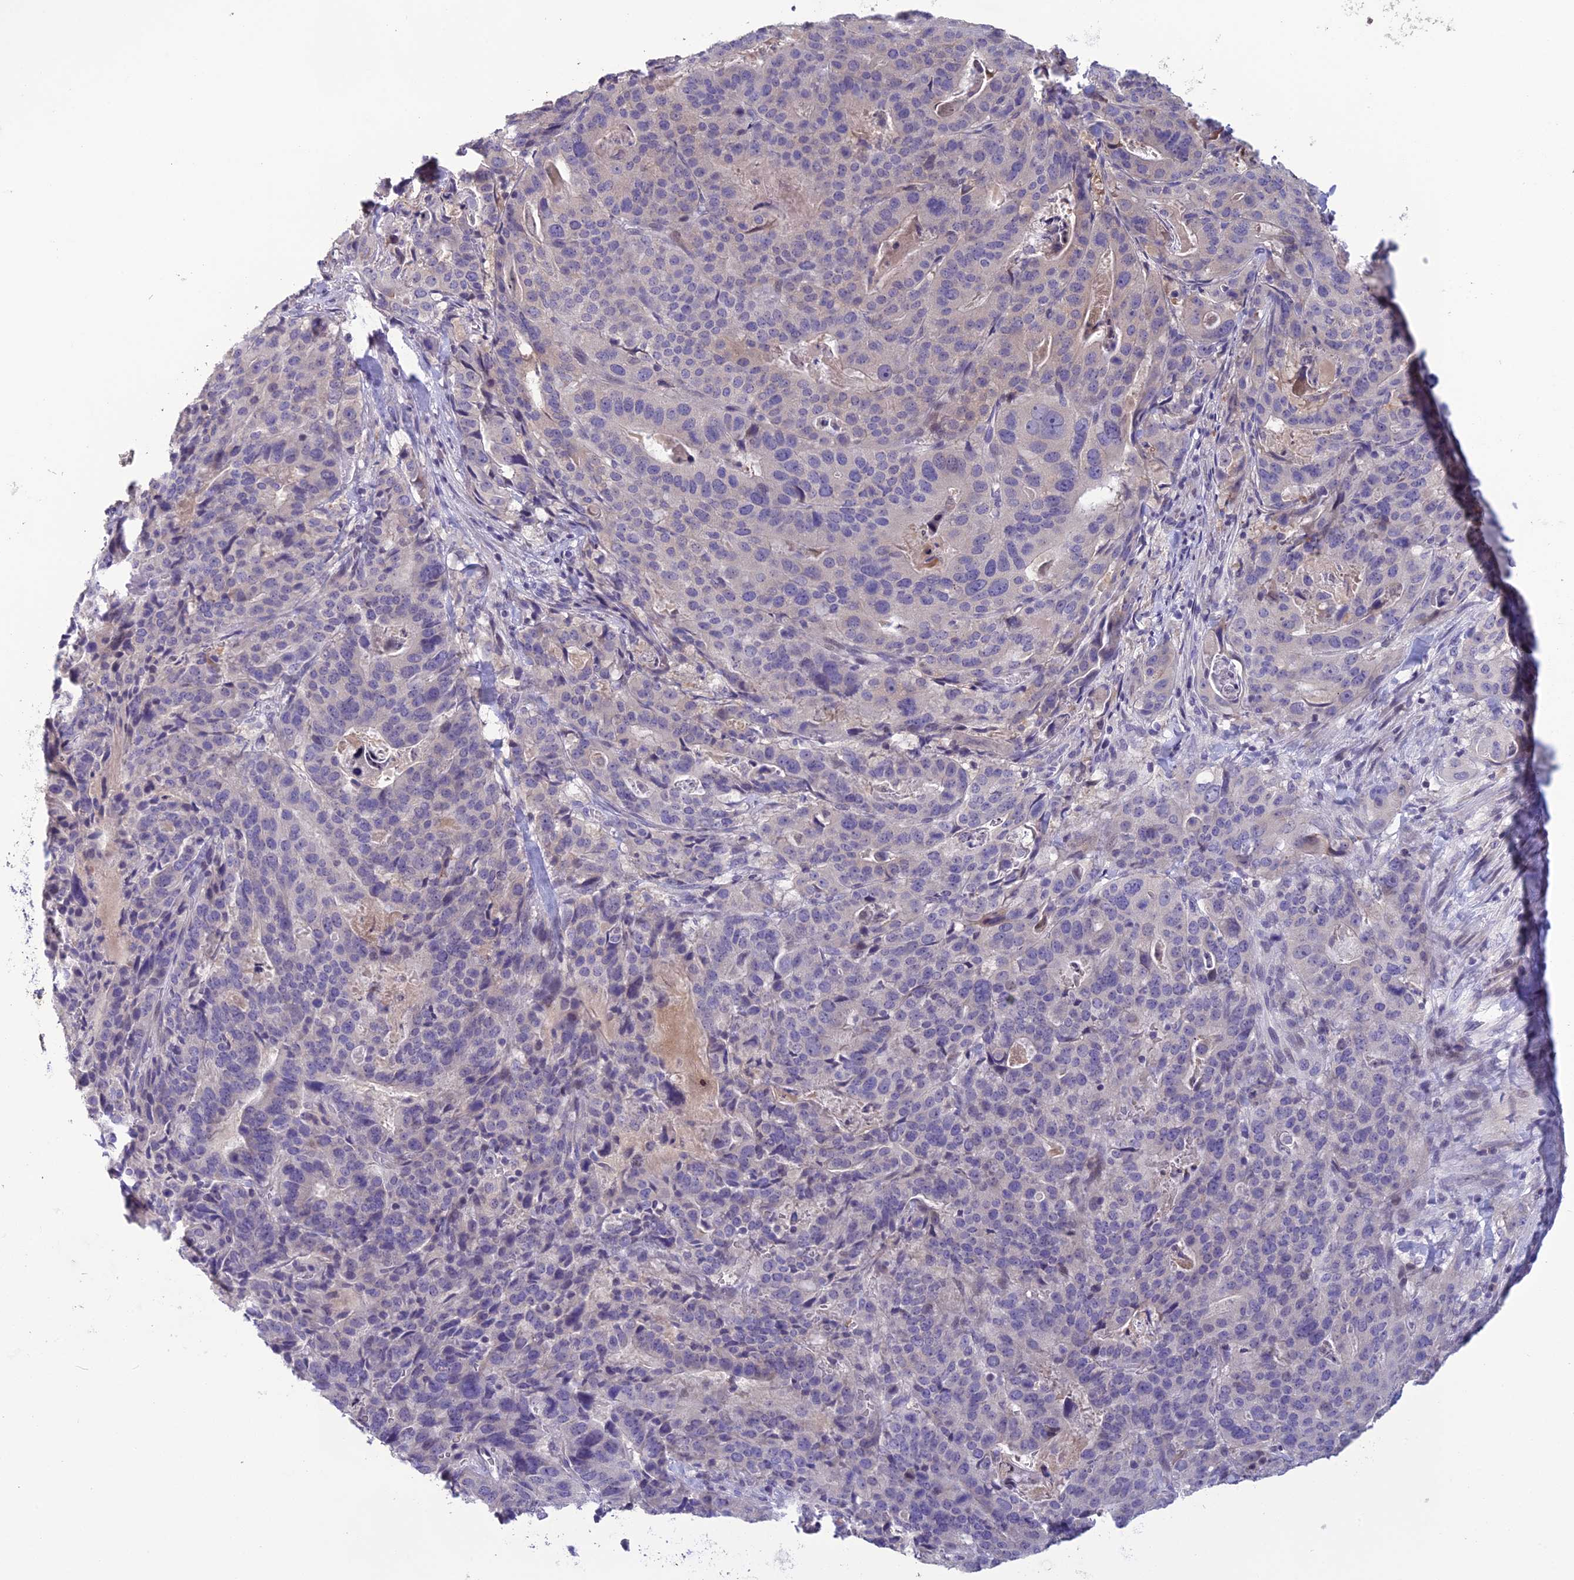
{"staining": {"intensity": "negative", "quantity": "none", "location": "none"}, "tissue": "stomach cancer", "cell_type": "Tumor cells", "image_type": "cancer", "snomed": [{"axis": "morphology", "description": "Adenocarcinoma, NOS"}, {"axis": "topography", "description": "Stomach"}], "caption": "The IHC photomicrograph has no significant expression in tumor cells of stomach cancer tissue. (Brightfield microscopy of DAB (3,3'-diaminobenzidine) IHC at high magnification).", "gene": "TMEM134", "patient": {"sex": "male", "age": 48}}